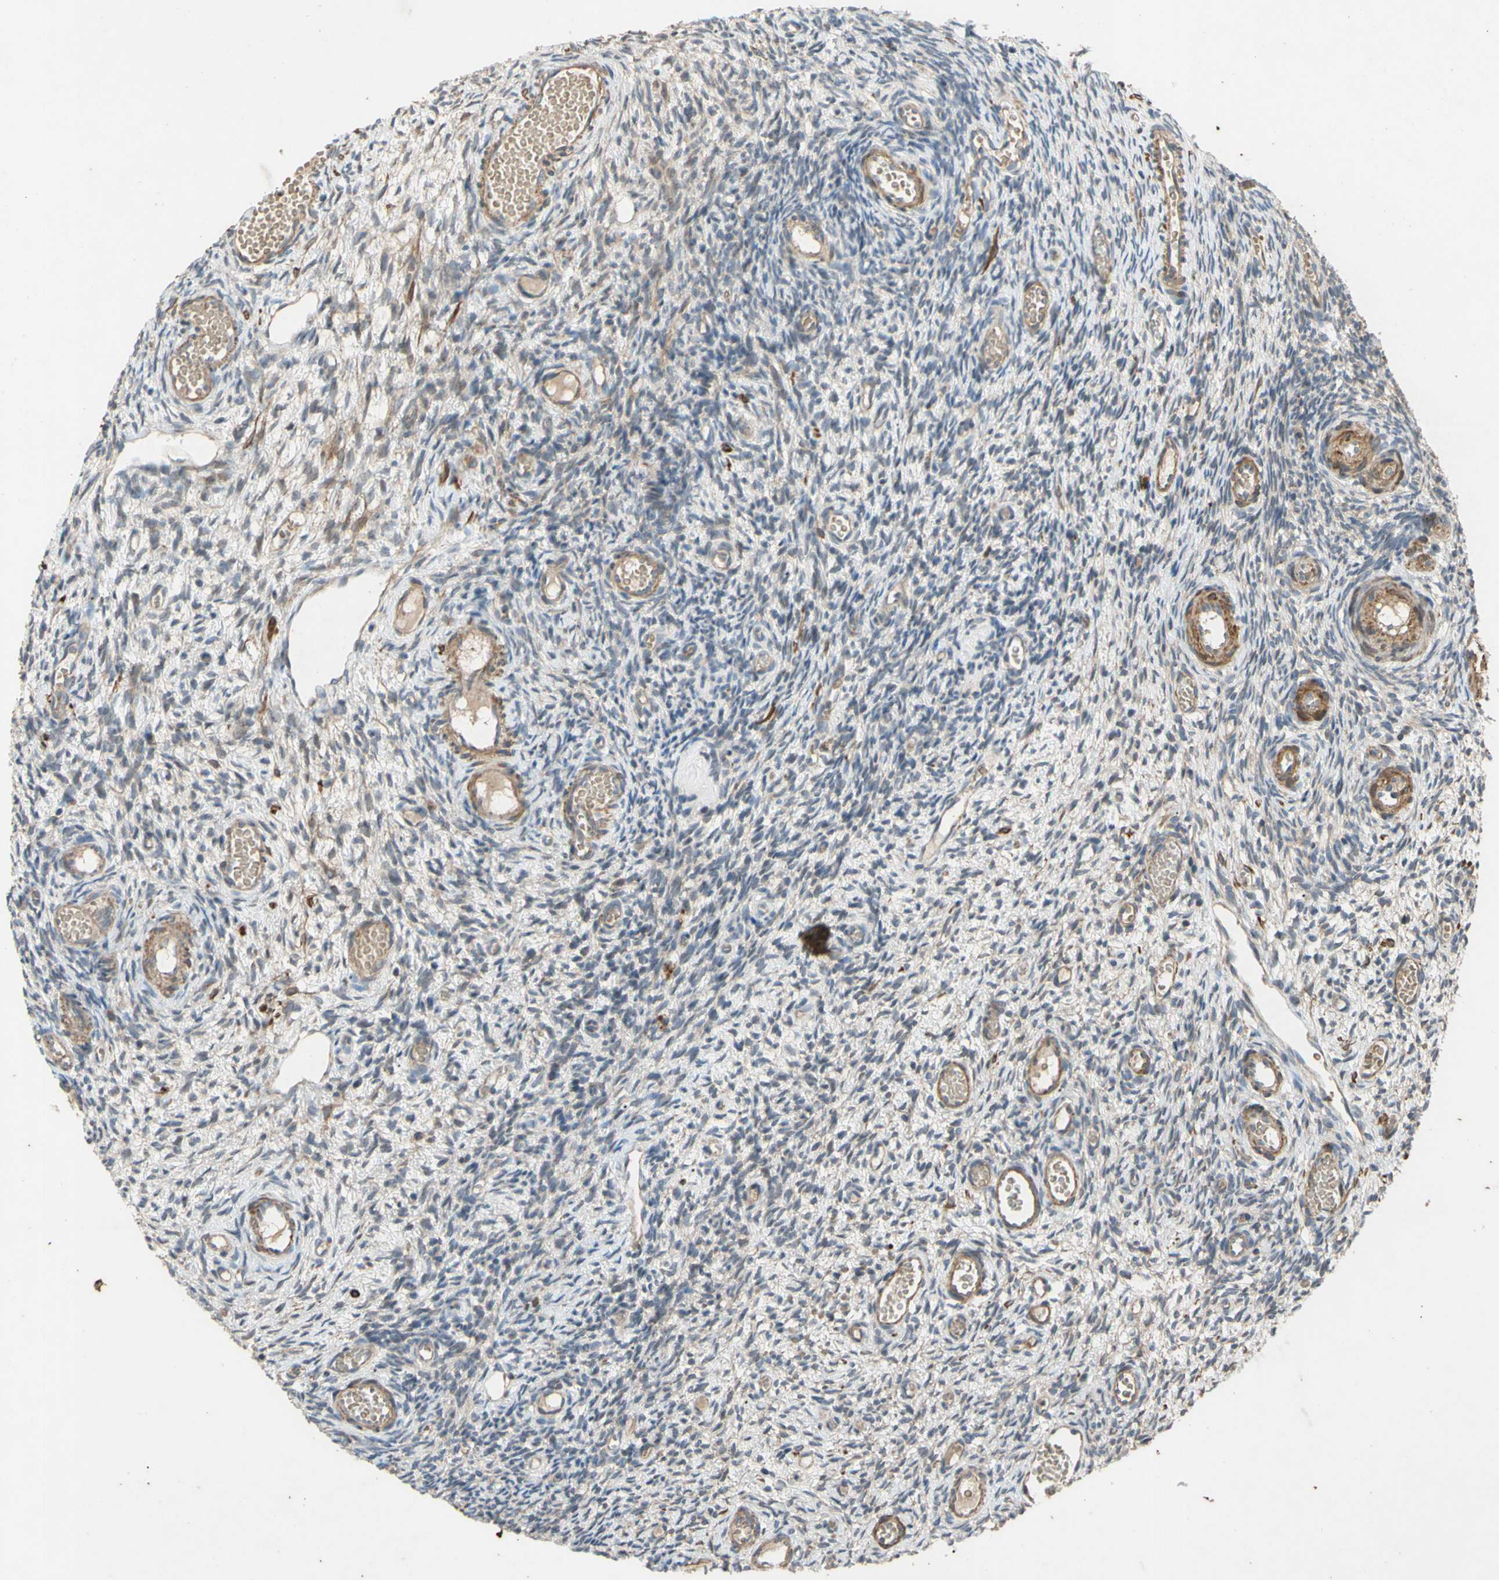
{"staining": {"intensity": "moderate", "quantity": ">75%", "location": "cytoplasmic/membranous"}, "tissue": "ovary", "cell_type": "Follicle cells", "image_type": "normal", "snomed": [{"axis": "morphology", "description": "Normal tissue, NOS"}, {"axis": "topography", "description": "Ovary"}], "caption": "Moderate cytoplasmic/membranous positivity is present in approximately >75% of follicle cells in unremarkable ovary.", "gene": "PARD6A", "patient": {"sex": "female", "age": 35}}